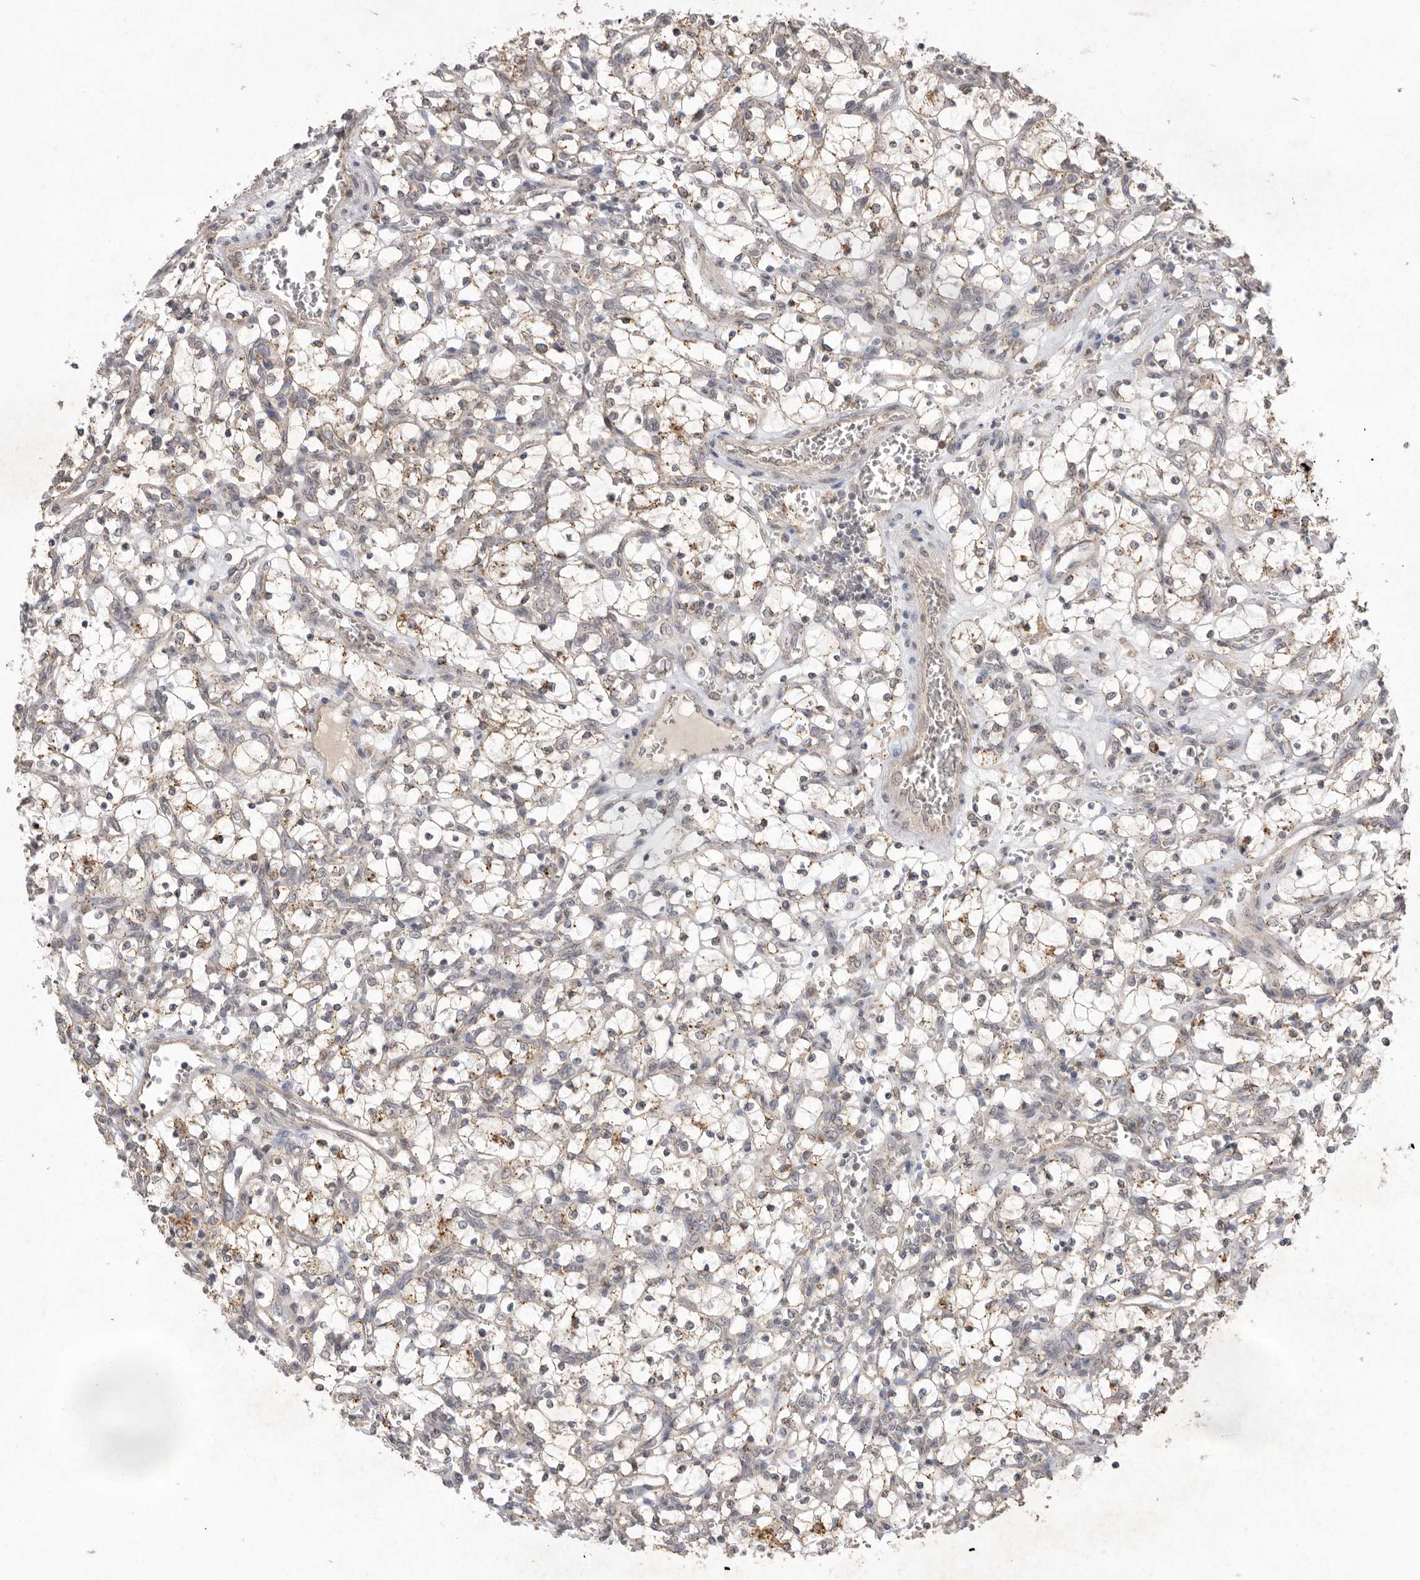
{"staining": {"intensity": "weak", "quantity": "25%-75%", "location": "cytoplasmic/membranous"}, "tissue": "renal cancer", "cell_type": "Tumor cells", "image_type": "cancer", "snomed": [{"axis": "morphology", "description": "Adenocarcinoma, NOS"}, {"axis": "topography", "description": "Kidney"}], "caption": "Adenocarcinoma (renal) stained with immunohistochemistry (IHC) reveals weak cytoplasmic/membranous staining in about 25%-75% of tumor cells.", "gene": "TLR3", "patient": {"sex": "female", "age": 69}}